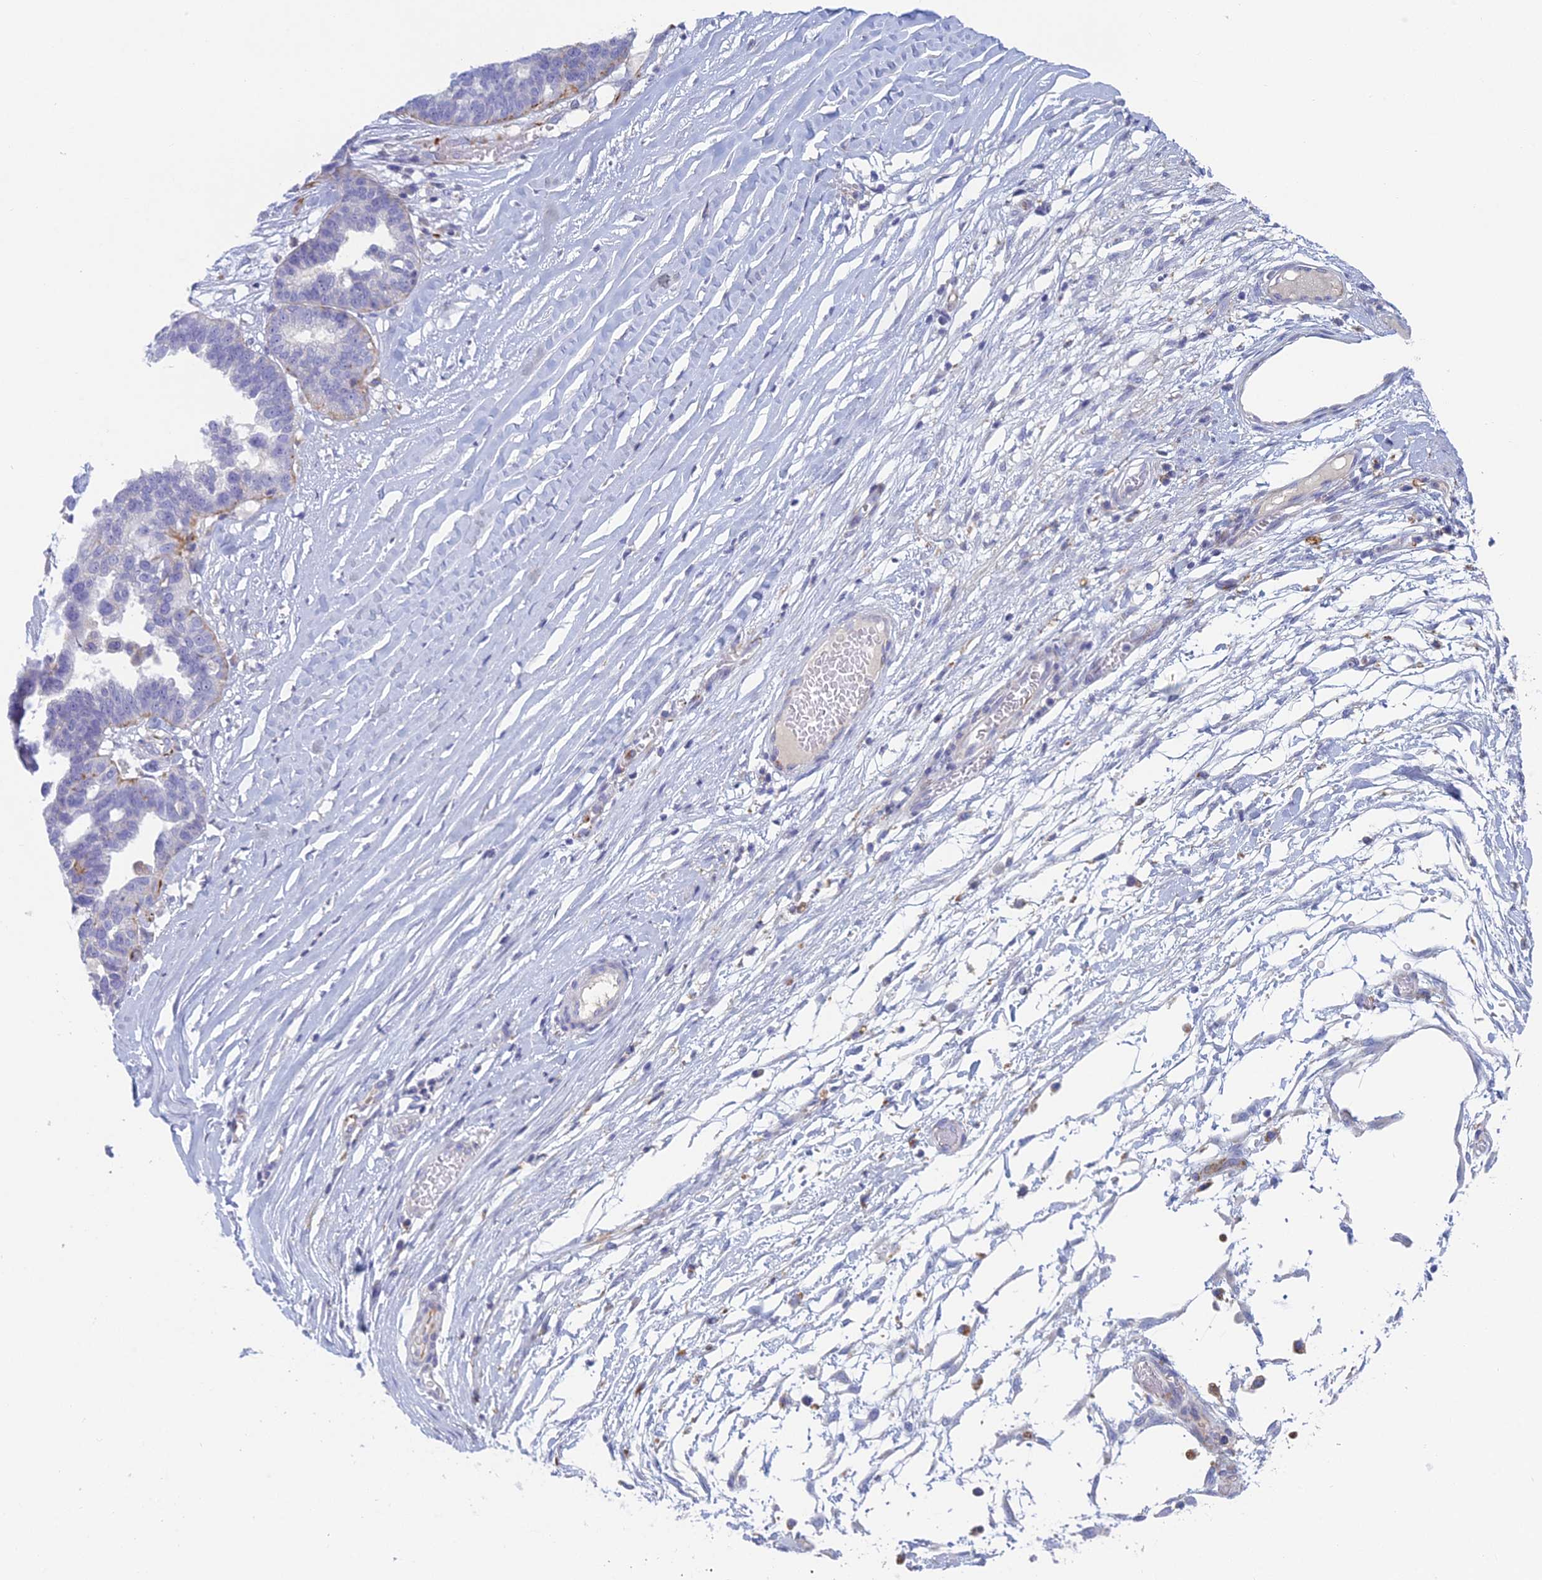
{"staining": {"intensity": "negative", "quantity": "none", "location": "none"}, "tissue": "ovarian cancer", "cell_type": "Tumor cells", "image_type": "cancer", "snomed": [{"axis": "morphology", "description": "Cystadenocarcinoma, serous, NOS"}, {"axis": "topography", "description": "Ovary"}], "caption": "Immunohistochemical staining of human ovarian cancer (serous cystadenocarcinoma) exhibits no significant staining in tumor cells.", "gene": "FERD3L", "patient": {"sex": "female", "age": 59}}